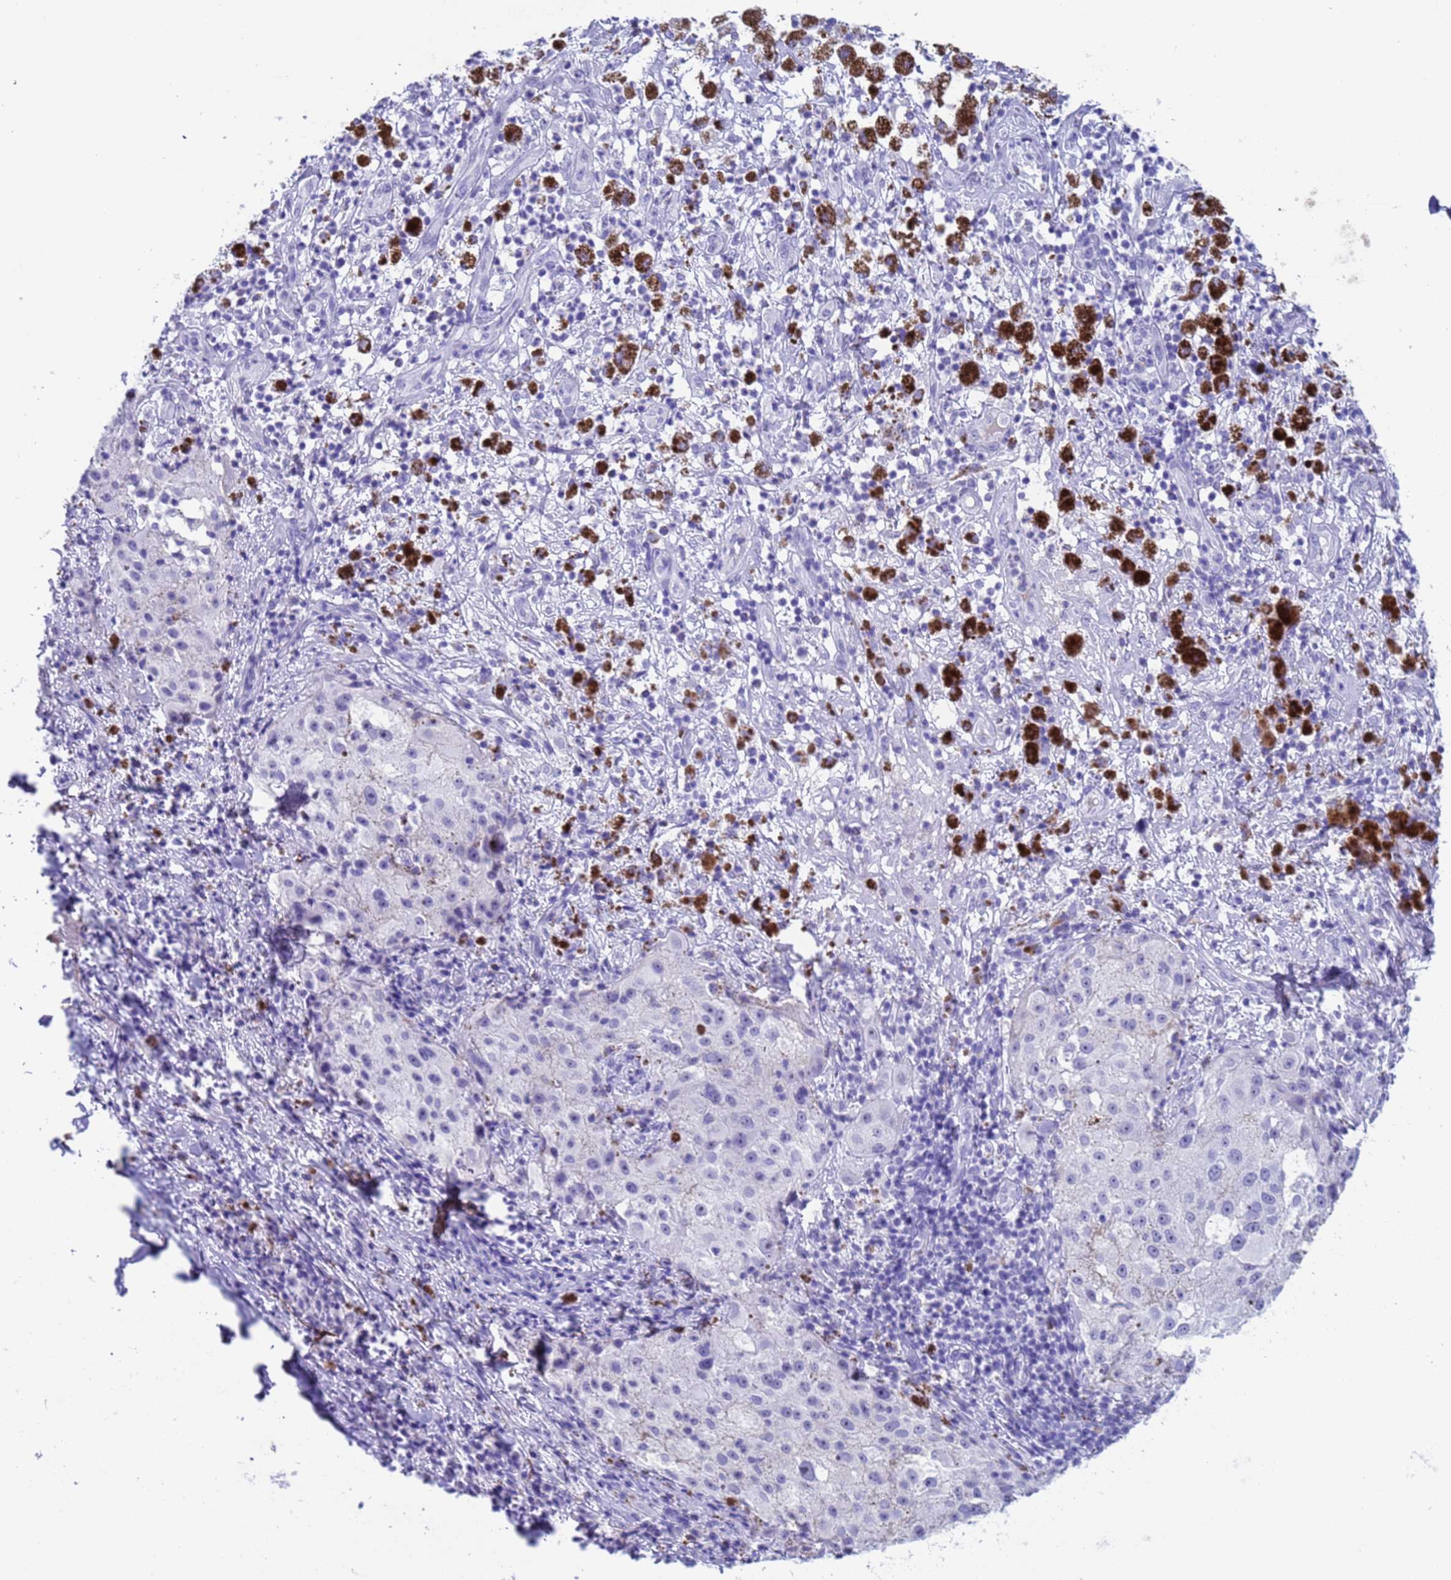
{"staining": {"intensity": "negative", "quantity": "none", "location": "none"}, "tissue": "melanoma", "cell_type": "Tumor cells", "image_type": "cancer", "snomed": [{"axis": "morphology", "description": "Necrosis, NOS"}, {"axis": "morphology", "description": "Malignant melanoma, NOS"}, {"axis": "topography", "description": "Skin"}], "caption": "Malignant melanoma was stained to show a protein in brown. There is no significant expression in tumor cells.", "gene": "CKM", "patient": {"sex": "female", "age": 87}}